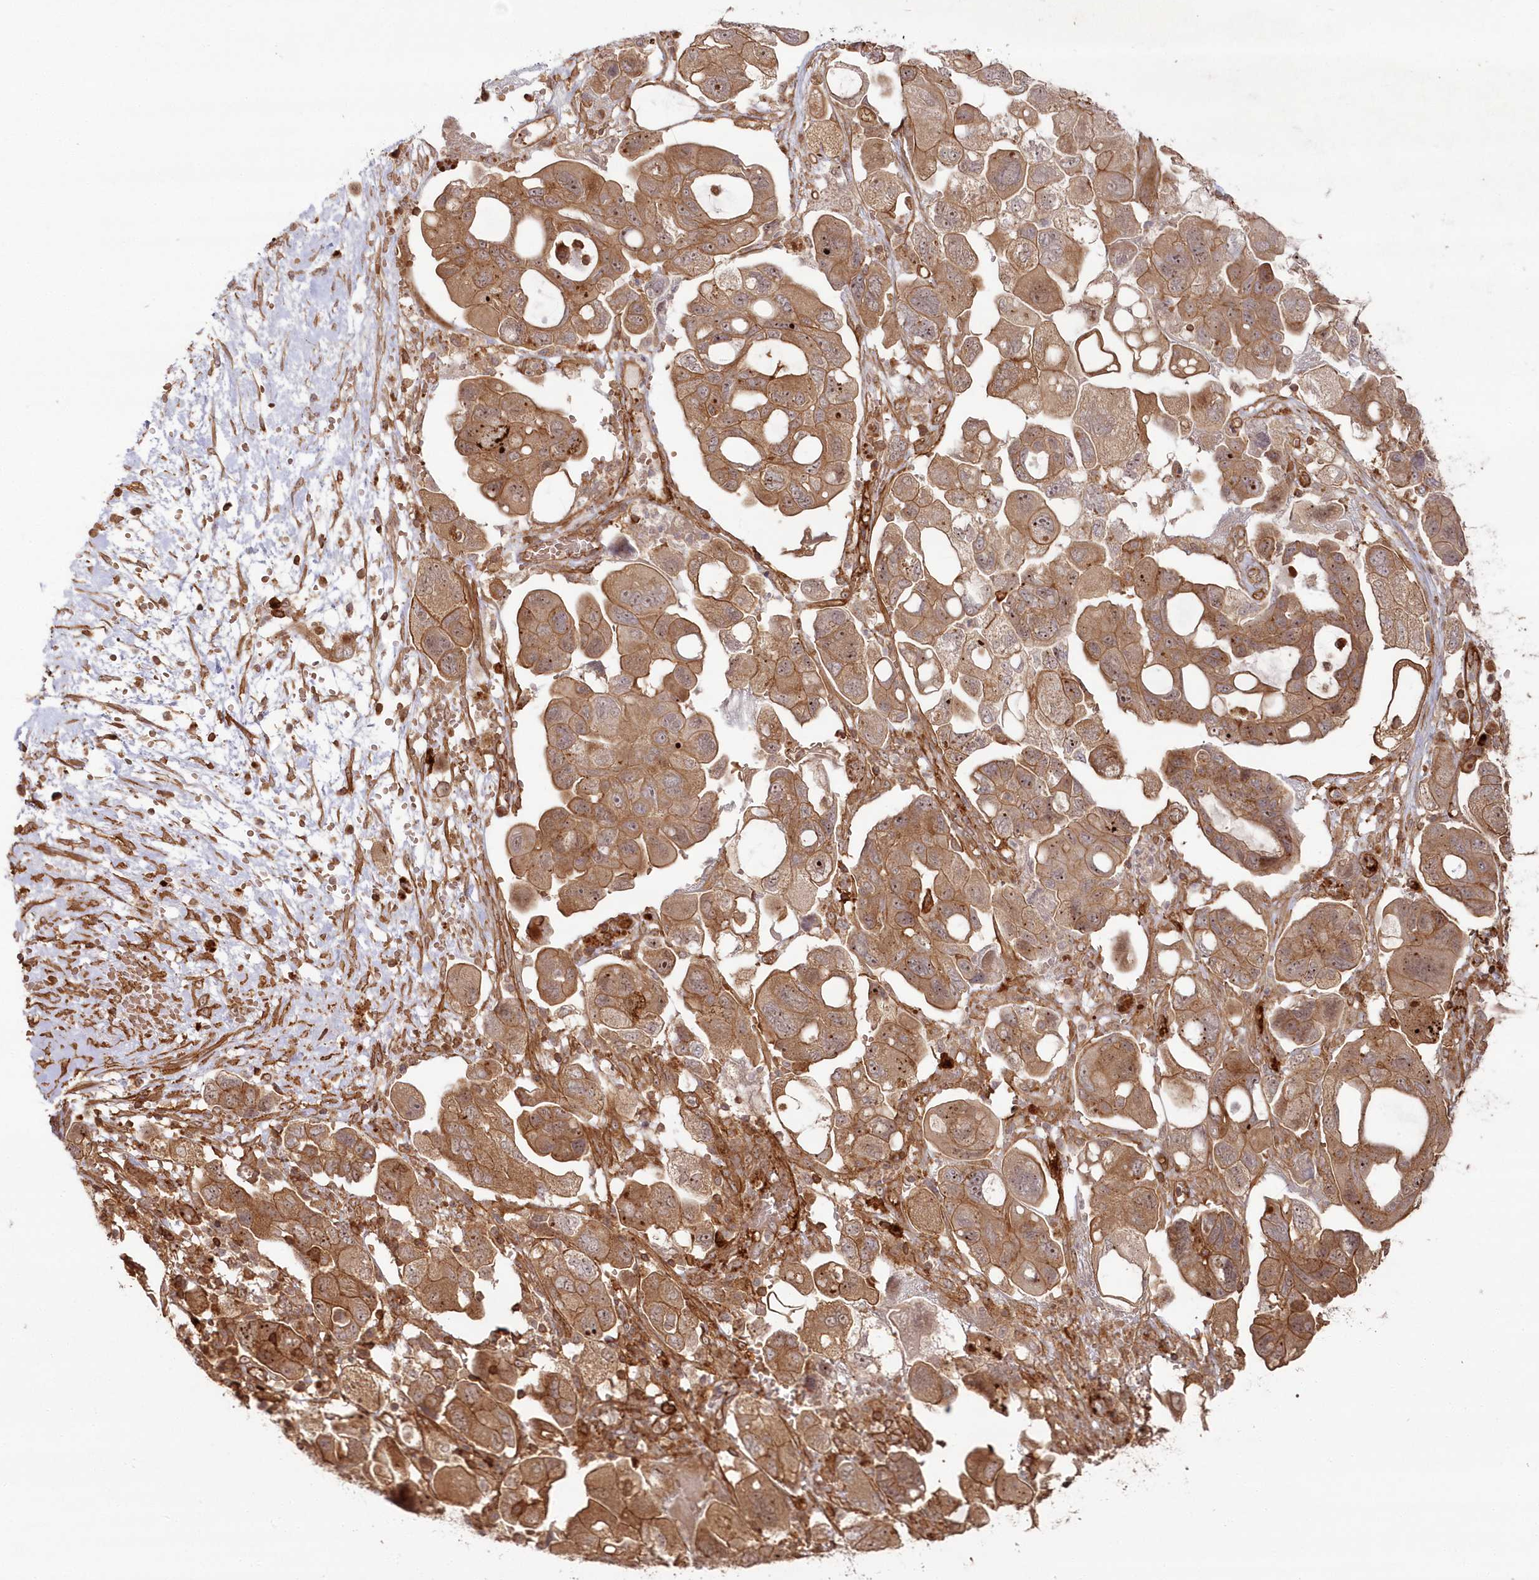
{"staining": {"intensity": "moderate", "quantity": ">75%", "location": "cytoplasmic/membranous,nuclear"}, "tissue": "ovarian cancer", "cell_type": "Tumor cells", "image_type": "cancer", "snomed": [{"axis": "morphology", "description": "Carcinoma, NOS"}, {"axis": "morphology", "description": "Cystadenocarcinoma, serous, NOS"}, {"axis": "topography", "description": "Ovary"}], "caption": "This is a histology image of immunohistochemistry (IHC) staining of ovarian cancer (serous cystadenocarcinoma), which shows moderate staining in the cytoplasmic/membranous and nuclear of tumor cells.", "gene": "RGCC", "patient": {"sex": "female", "age": 69}}